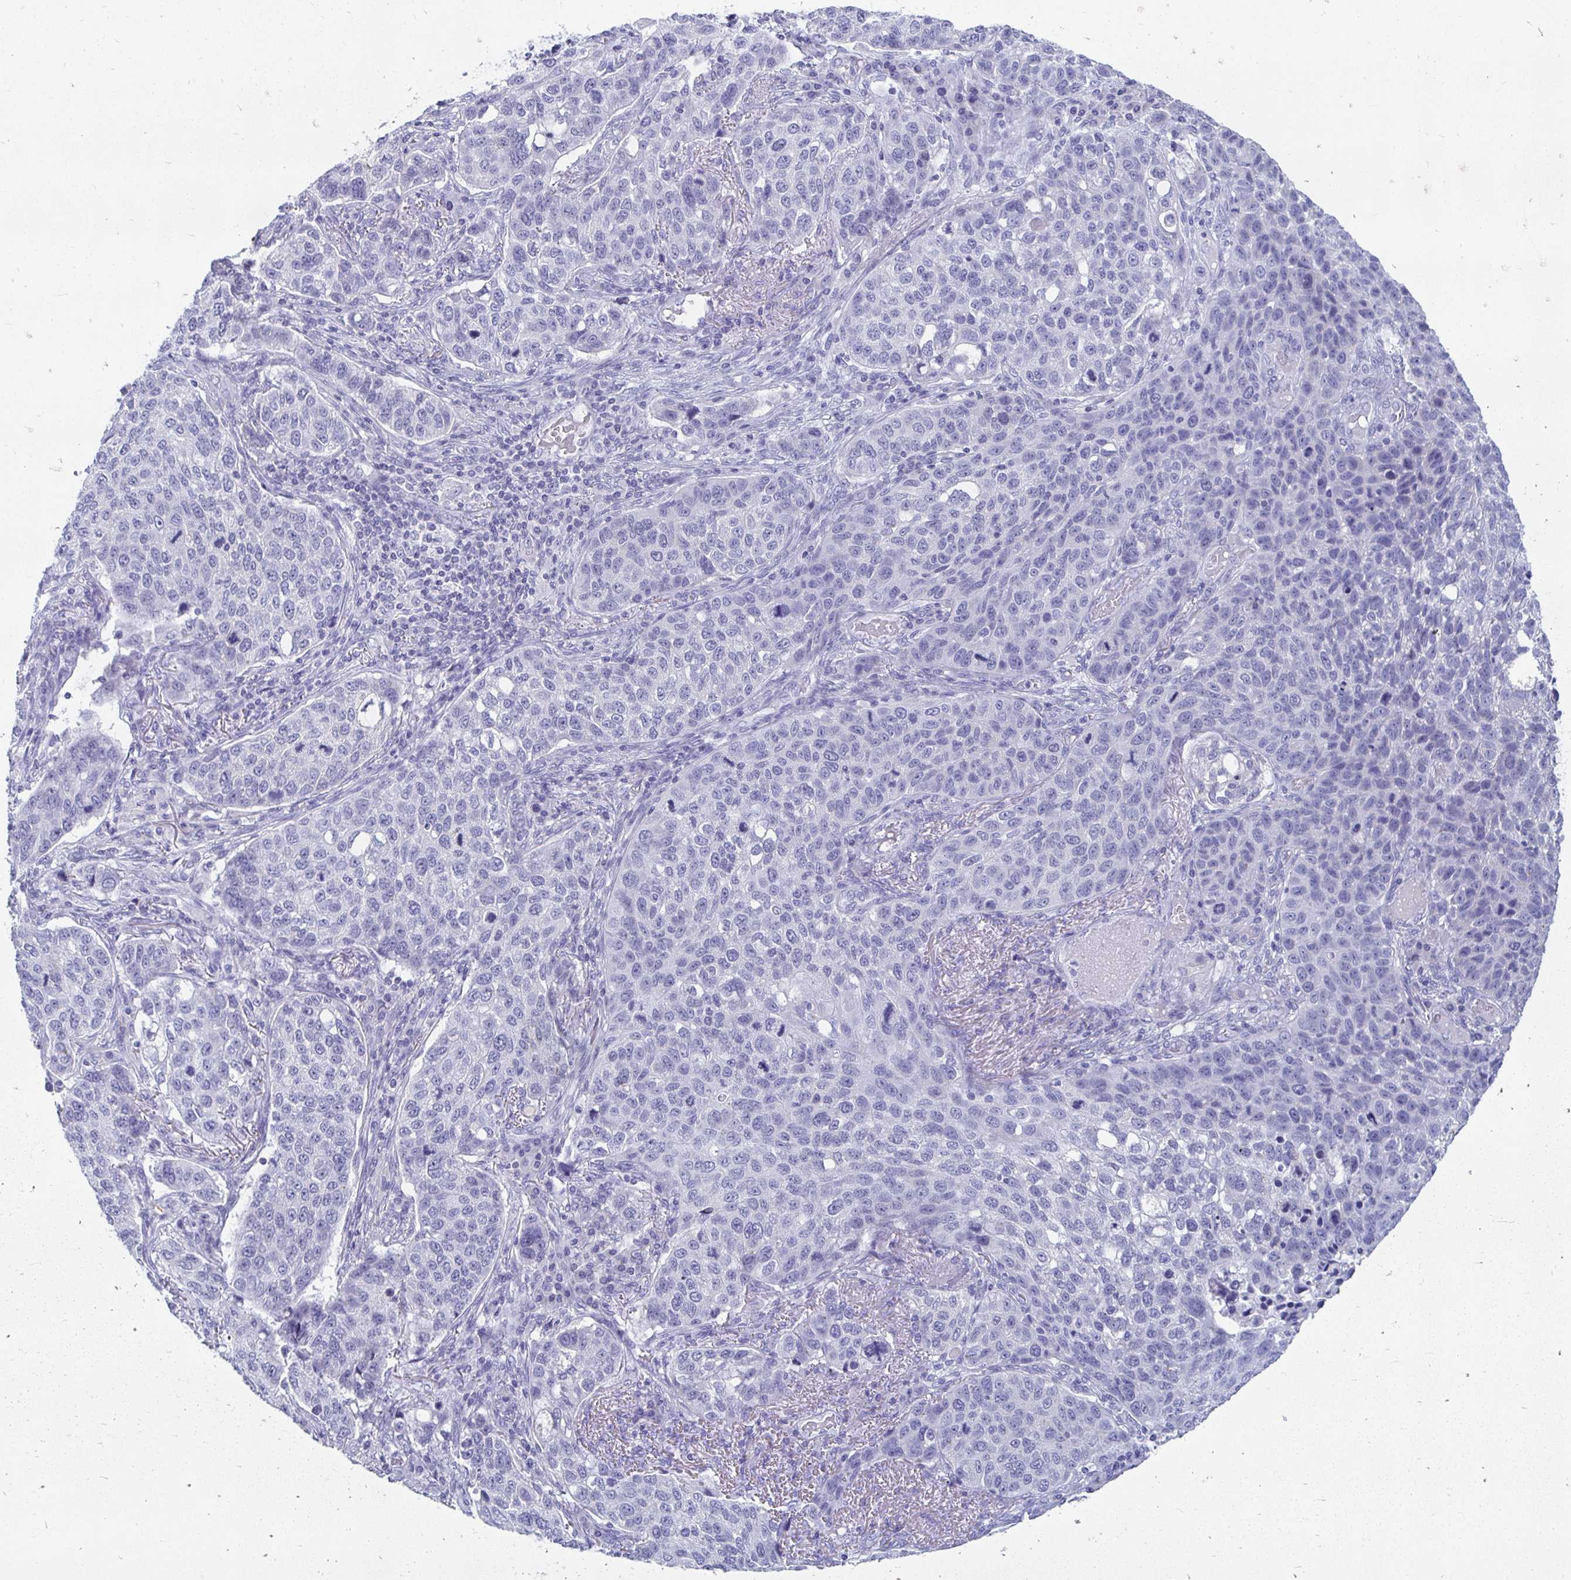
{"staining": {"intensity": "negative", "quantity": "none", "location": "none"}, "tissue": "lung cancer", "cell_type": "Tumor cells", "image_type": "cancer", "snomed": [{"axis": "morphology", "description": "Squamous cell carcinoma, NOS"}, {"axis": "topography", "description": "Lymph node"}, {"axis": "topography", "description": "Lung"}], "caption": "Squamous cell carcinoma (lung) stained for a protein using immunohistochemistry demonstrates no expression tumor cells.", "gene": "PEG10", "patient": {"sex": "male", "age": 61}}